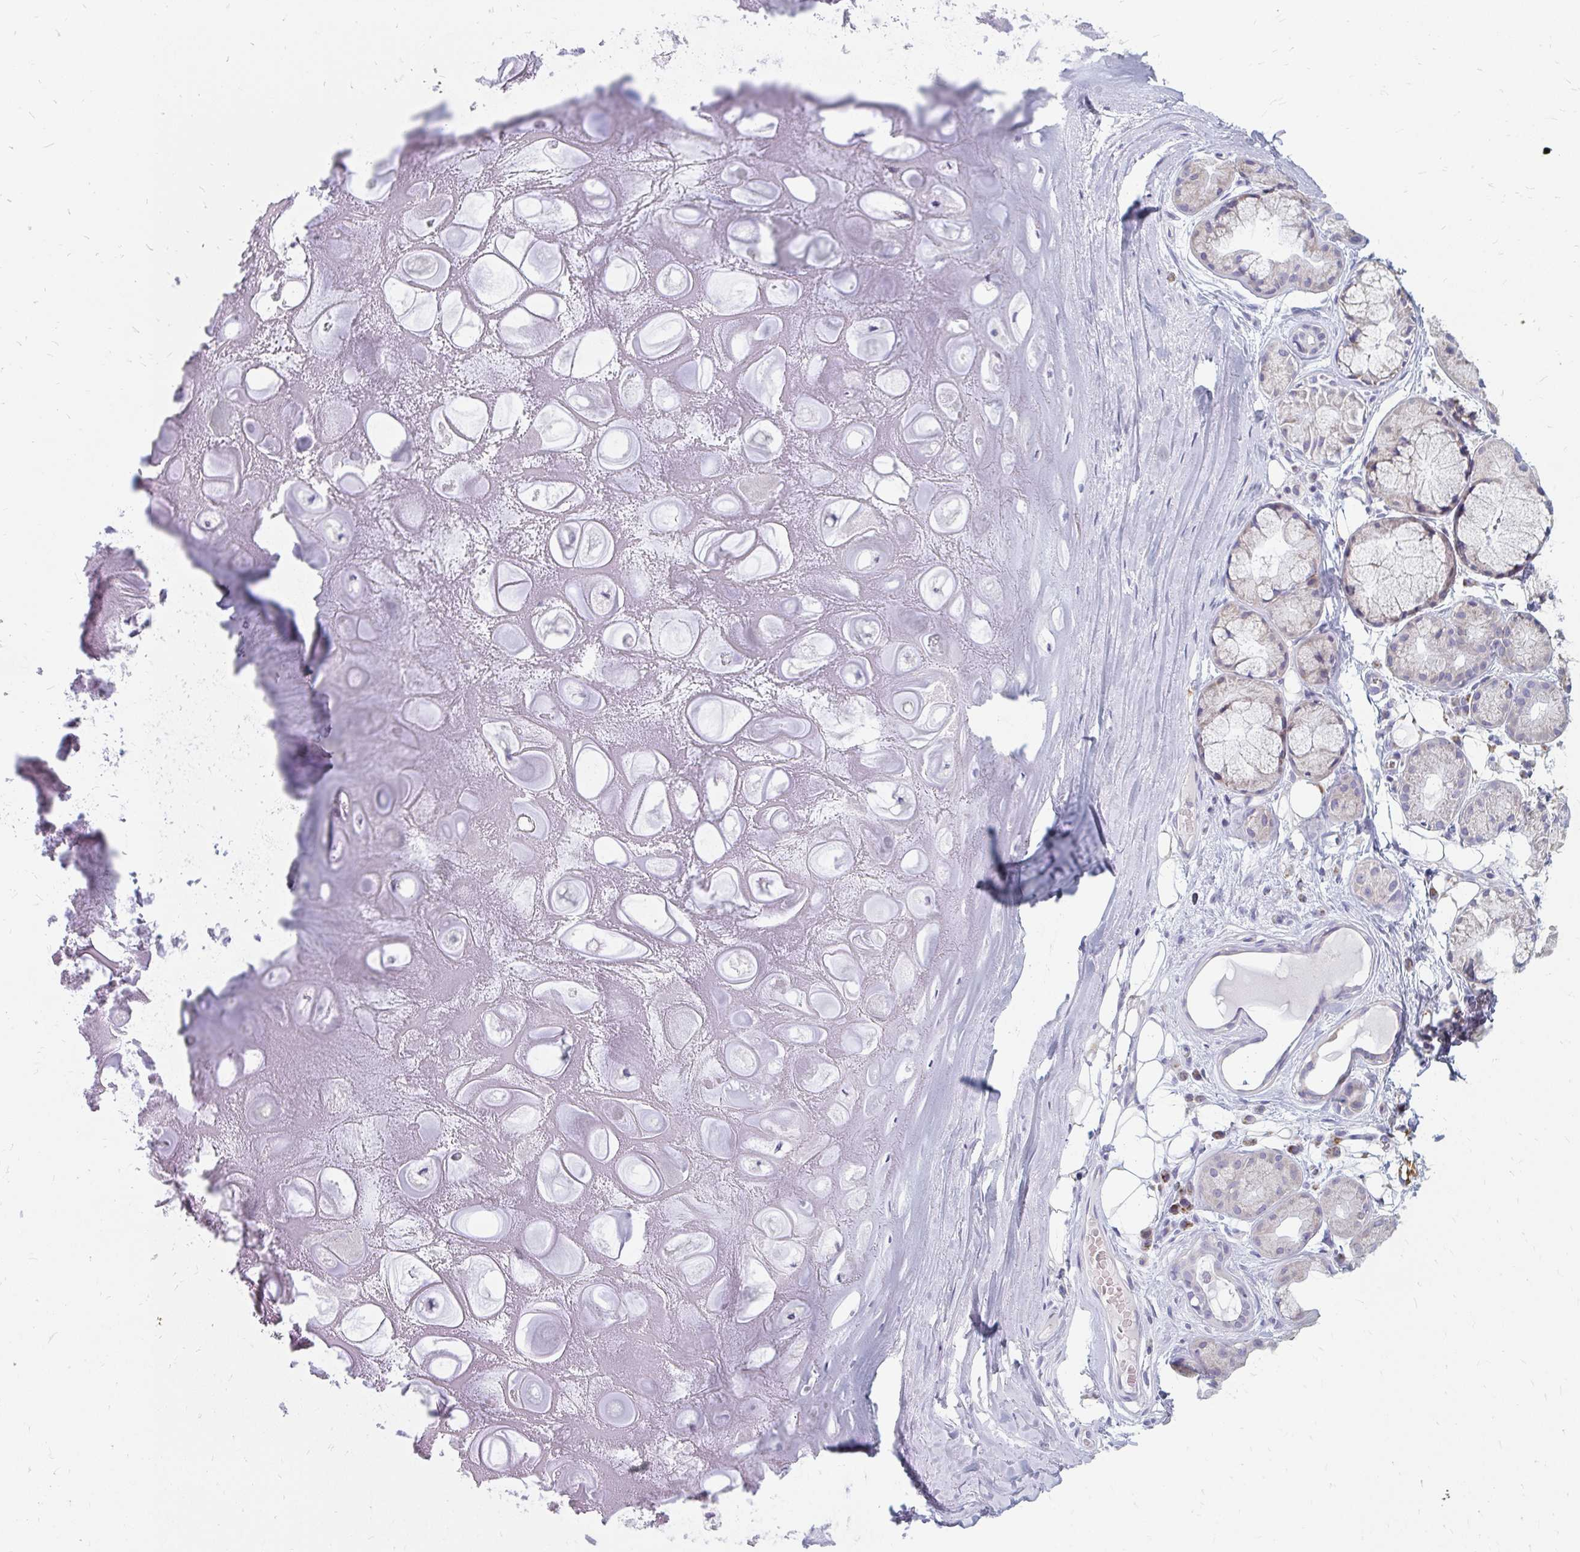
{"staining": {"intensity": "negative", "quantity": "none", "location": "none"}, "tissue": "adipose tissue", "cell_type": "Adipocytes", "image_type": "normal", "snomed": [{"axis": "morphology", "description": "Normal tissue, NOS"}, {"axis": "topography", "description": "Lymph node"}, {"axis": "topography", "description": "Cartilage tissue"}, {"axis": "topography", "description": "Nasopharynx"}], "caption": "Image shows no significant protein staining in adipocytes of normal adipose tissue.", "gene": "OR10V1", "patient": {"sex": "male", "age": 63}}